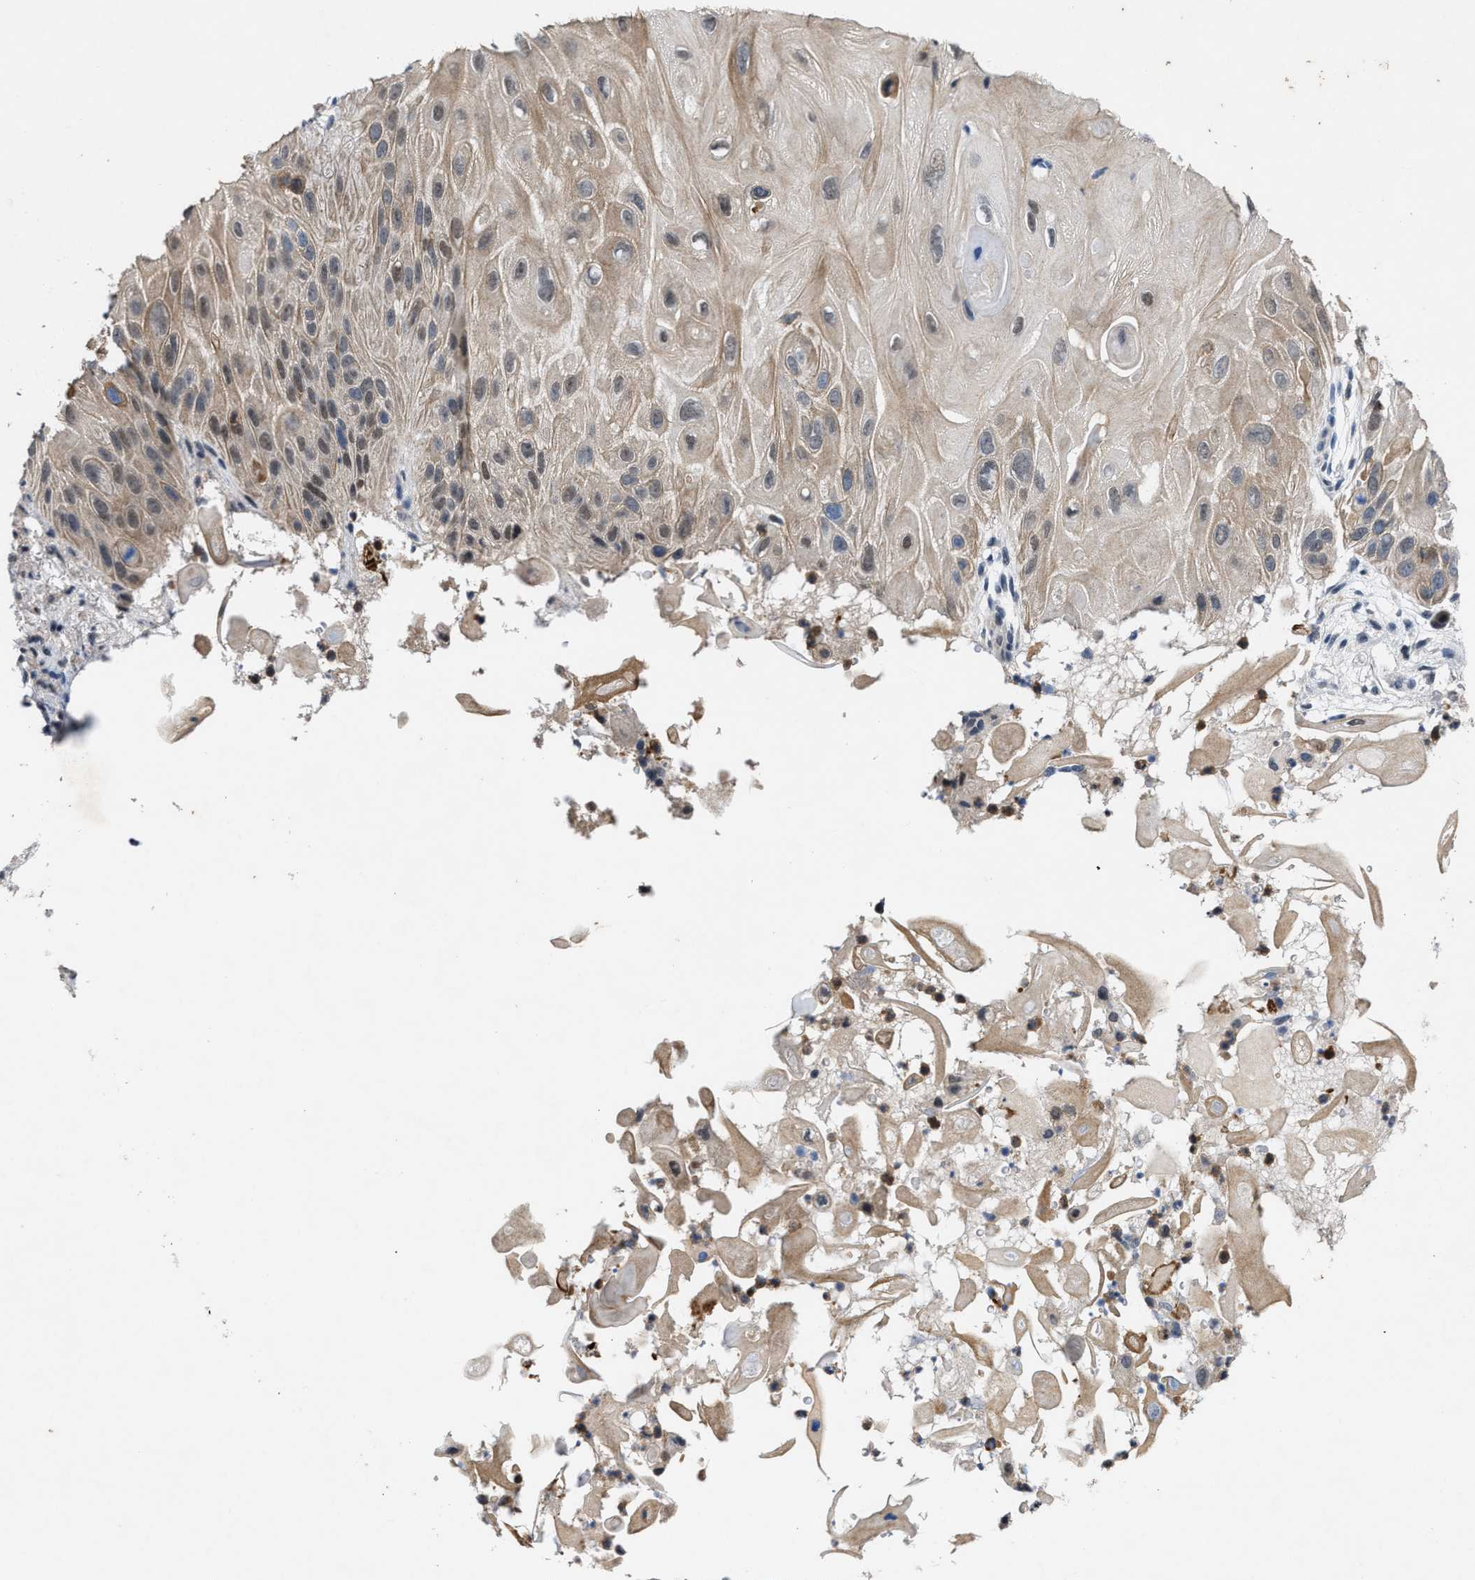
{"staining": {"intensity": "weak", "quantity": "25%-75%", "location": "cytoplasmic/membranous,nuclear"}, "tissue": "skin cancer", "cell_type": "Tumor cells", "image_type": "cancer", "snomed": [{"axis": "morphology", "description": "Squamous cell carcinoma, NOS"}, {"axis": "topography", "description": "Skin"}], "caption": "Protein expression analysis of skin cancer (squamous cell carcinoma) reveals weak cytoplasmic/membranous and nuclear staining in approximately 25%-75% of tumor cells.", "gene": "FGD3", "patient": {"sex": "female", "age": 77}}